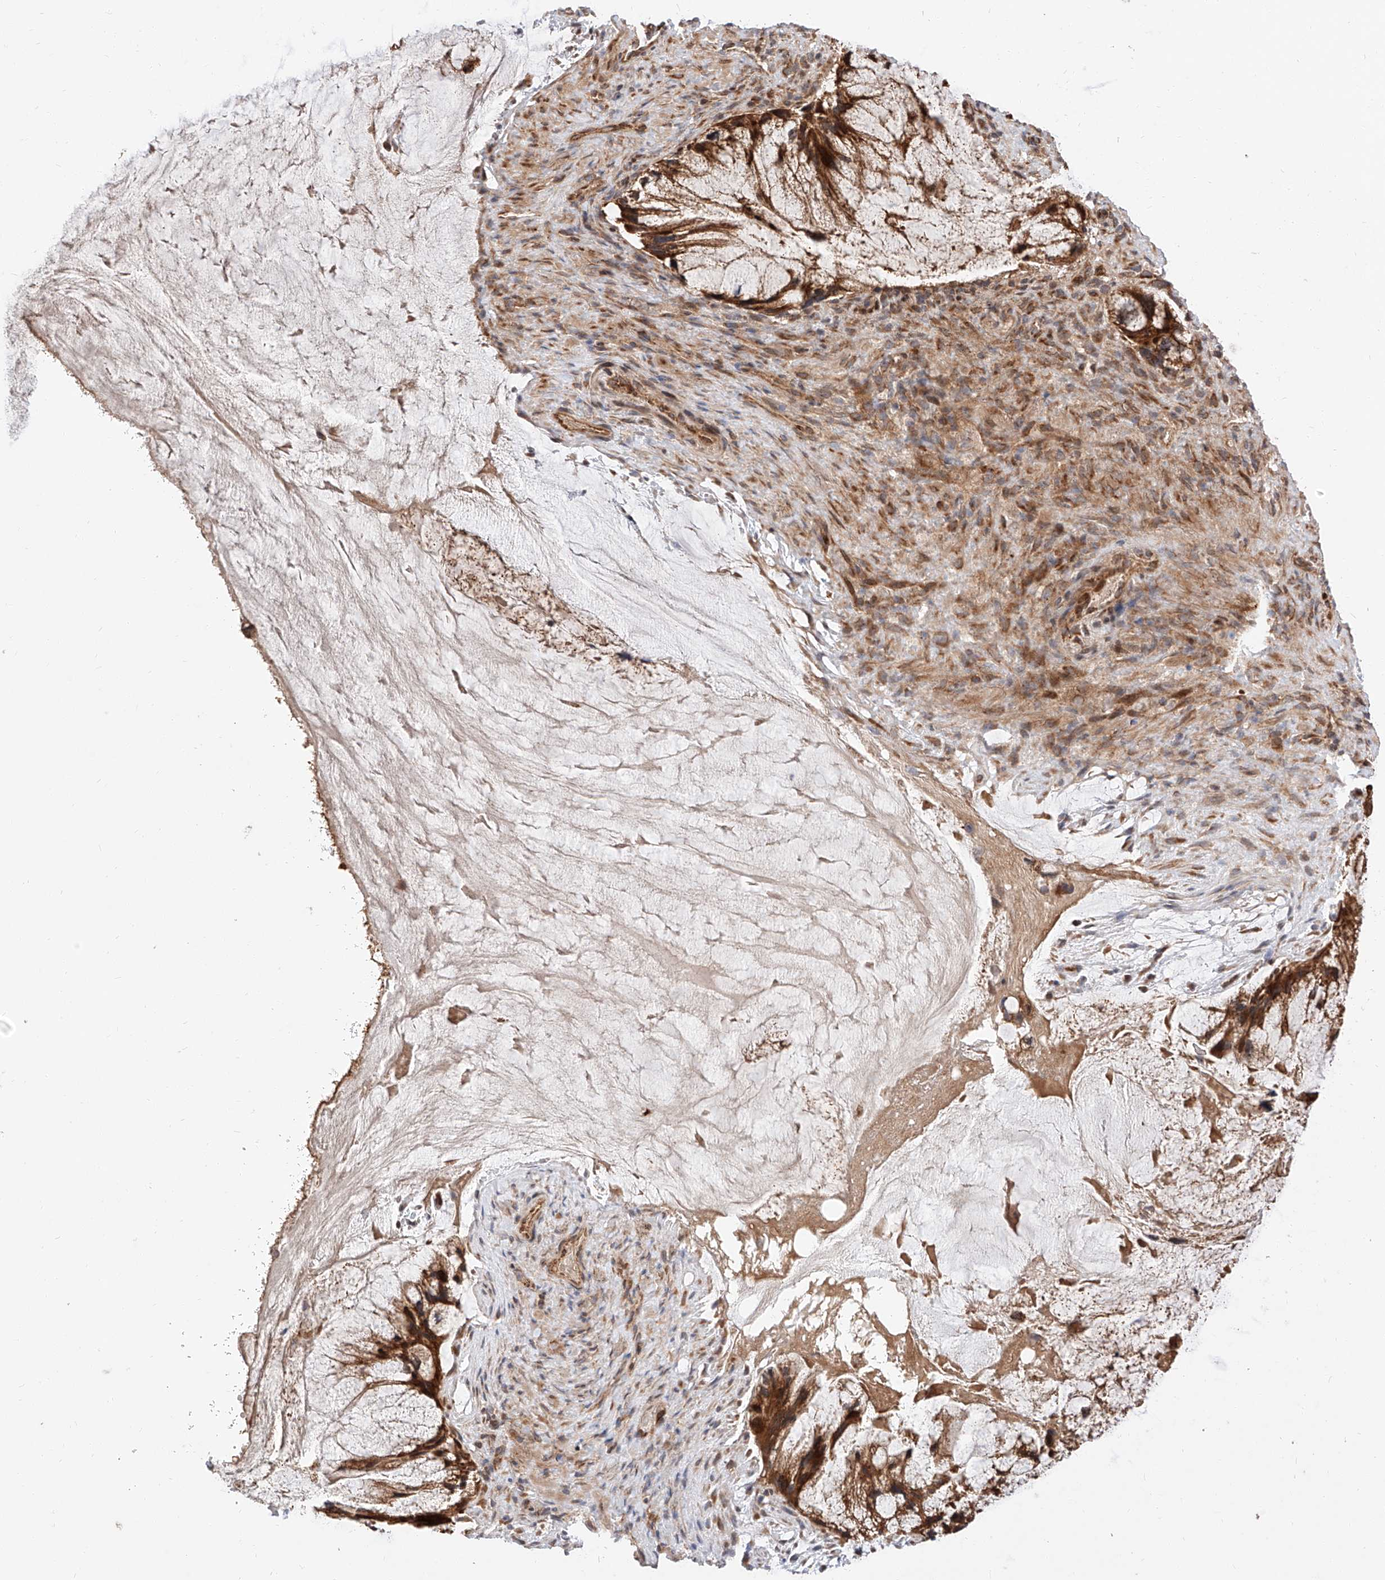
{"staining": {"intensity": "strong", "quantity": ">75%", "location": "cytoplasmic/membranous"}, "tissue": "ovarian cancer", "cell_type": "Tumor cells", "image_type": "cancer", "snomed": [{"axis": "morphology", "description": "Cystadenocarcinoma, mucinous, NOS"}, {"axis": "topography", "description": "Ovary"}], "caption": "Protein staining reveals strong cytoplasmic/membranous expression in about >75% of tumor cells in ovarian cancer (mucinous cystadenocarcinoma).", "gene": "DIRAS3", "patient": {"sex": "female", "age": 37}}